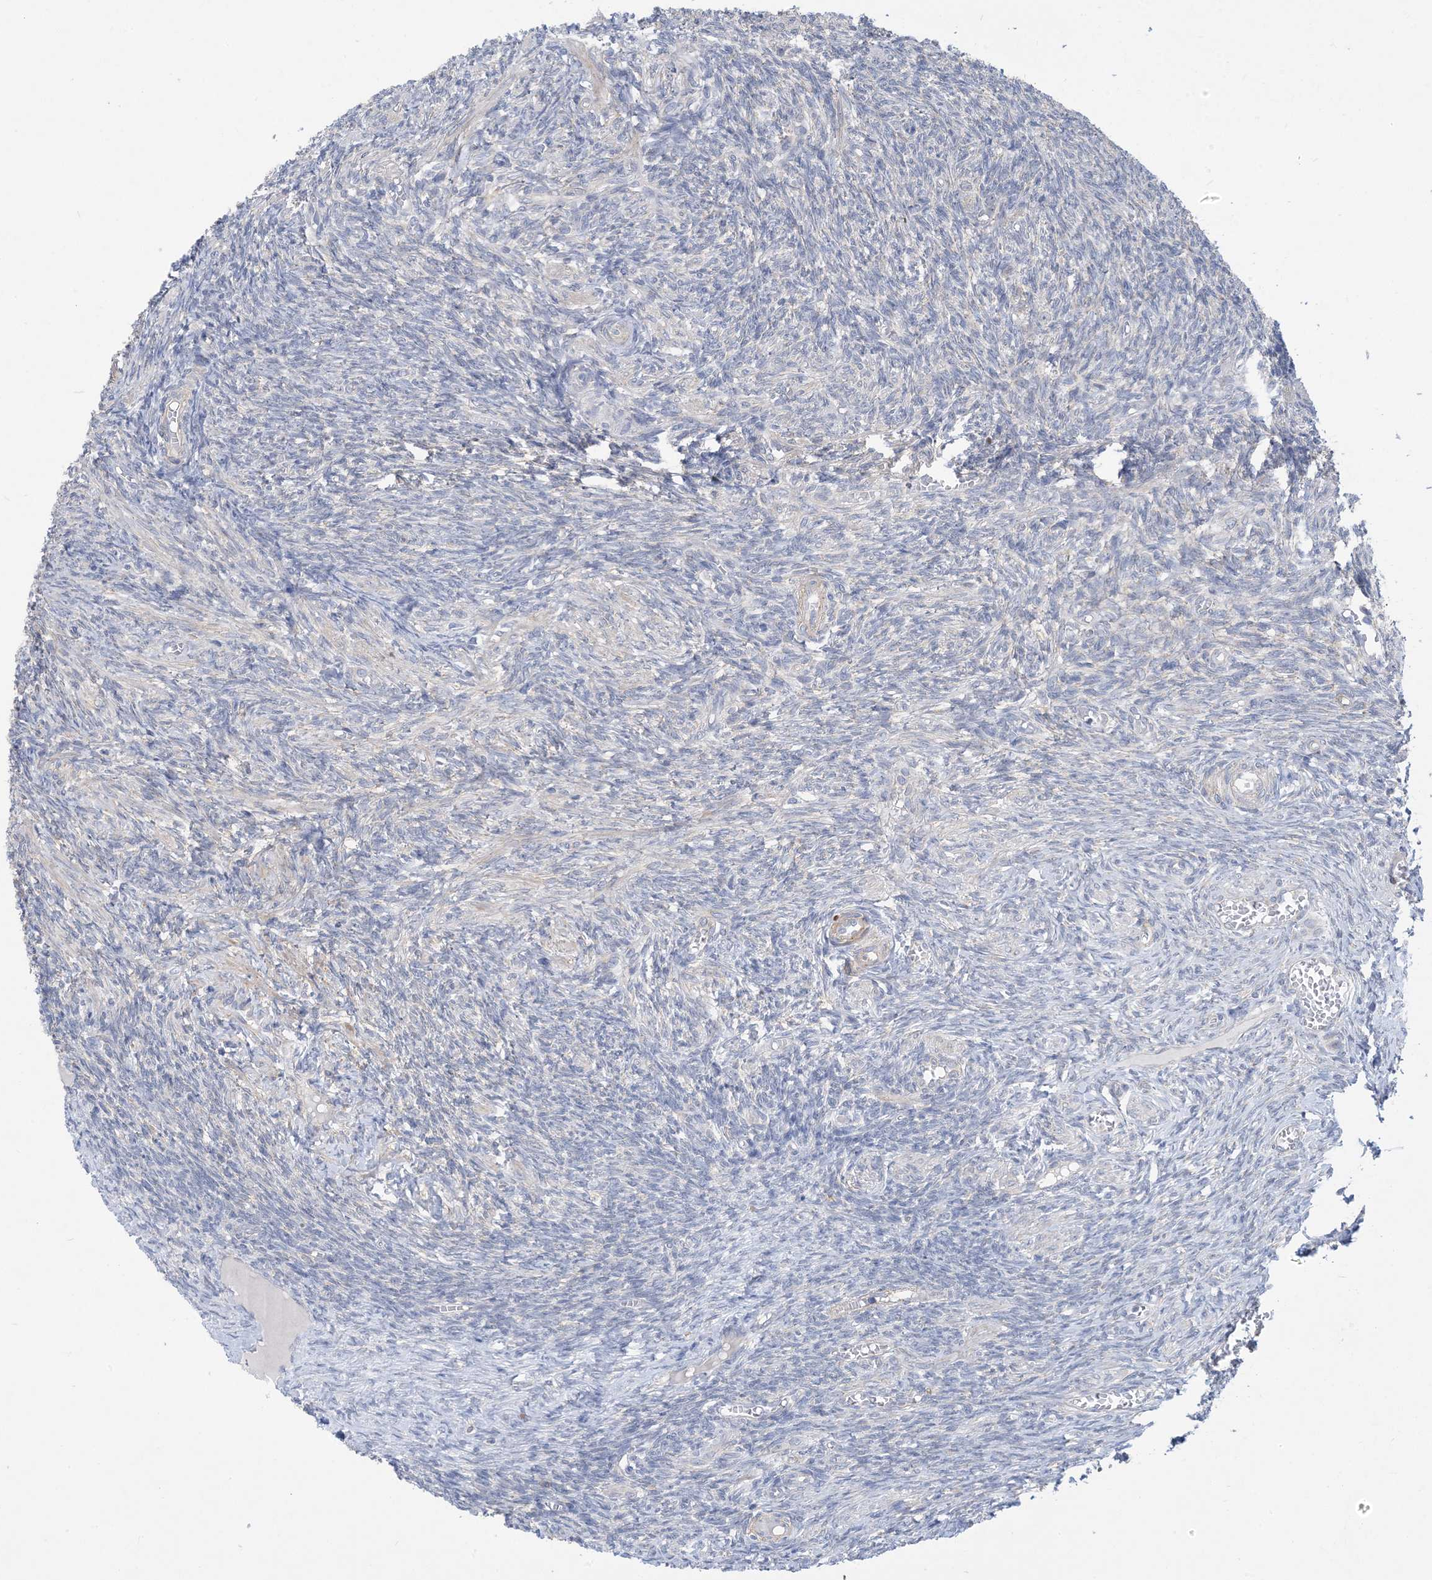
{"staining": {"intensity": "negative", "quantity": "none", "location": "none"}, "tissue": "ovary", "cell_type": "Ovarian stroma cells", "image_type": "normal", "snomed": [{"axis": "morphology", "description": "Normal tissue, NOS"}, {"axis": "topography", "description": "Ovary"}], "caption": "DAB immunohistochemical staining of unremarkable human ovary reveals no significant positivity in ovarian stroma cells.", "gene": "AOC1", "patient": {"sex": "female", "age": 27}}